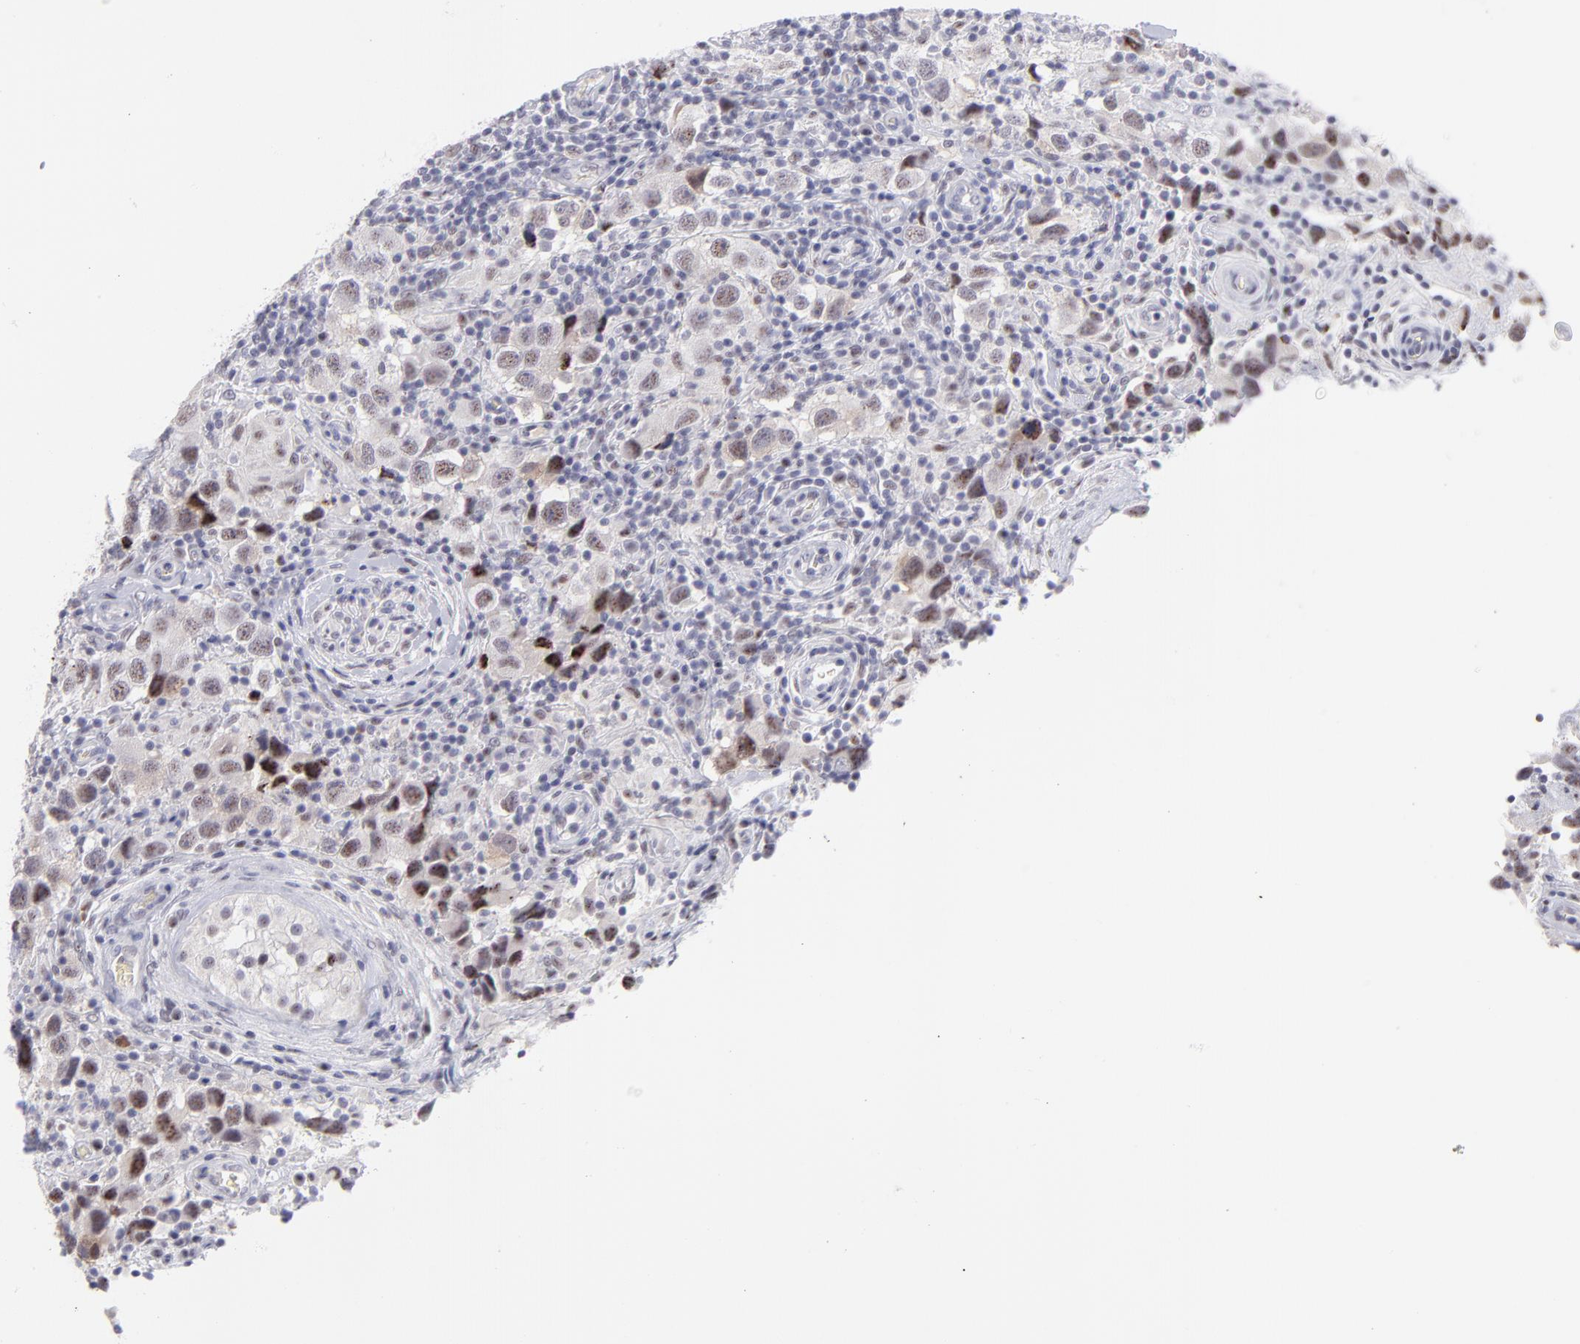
{"staining": {"intensity": "moderate", "quantity": ">75%", "location": "nuclear"}, "tissue": "testis cancer", "cell_type": "Tumor cells", "image_type": "cancer", "snomed": [{"axis": "morphology", "description": "Carcinoma, Embryonal, NOS"}, {"axis": "topography", "description": "Testis"}], "caption": "Immunohistochemistry micrograph of neoplastic tissue: testis embryonal carcinoma stained using IHC reveals medium levels of moderate protein expression localized specifically in the nuclear of tumor cells, appearing as a nuclear brown color.", "gene": "CDC25C", "patient": {"sex": "male", "age": 21}}